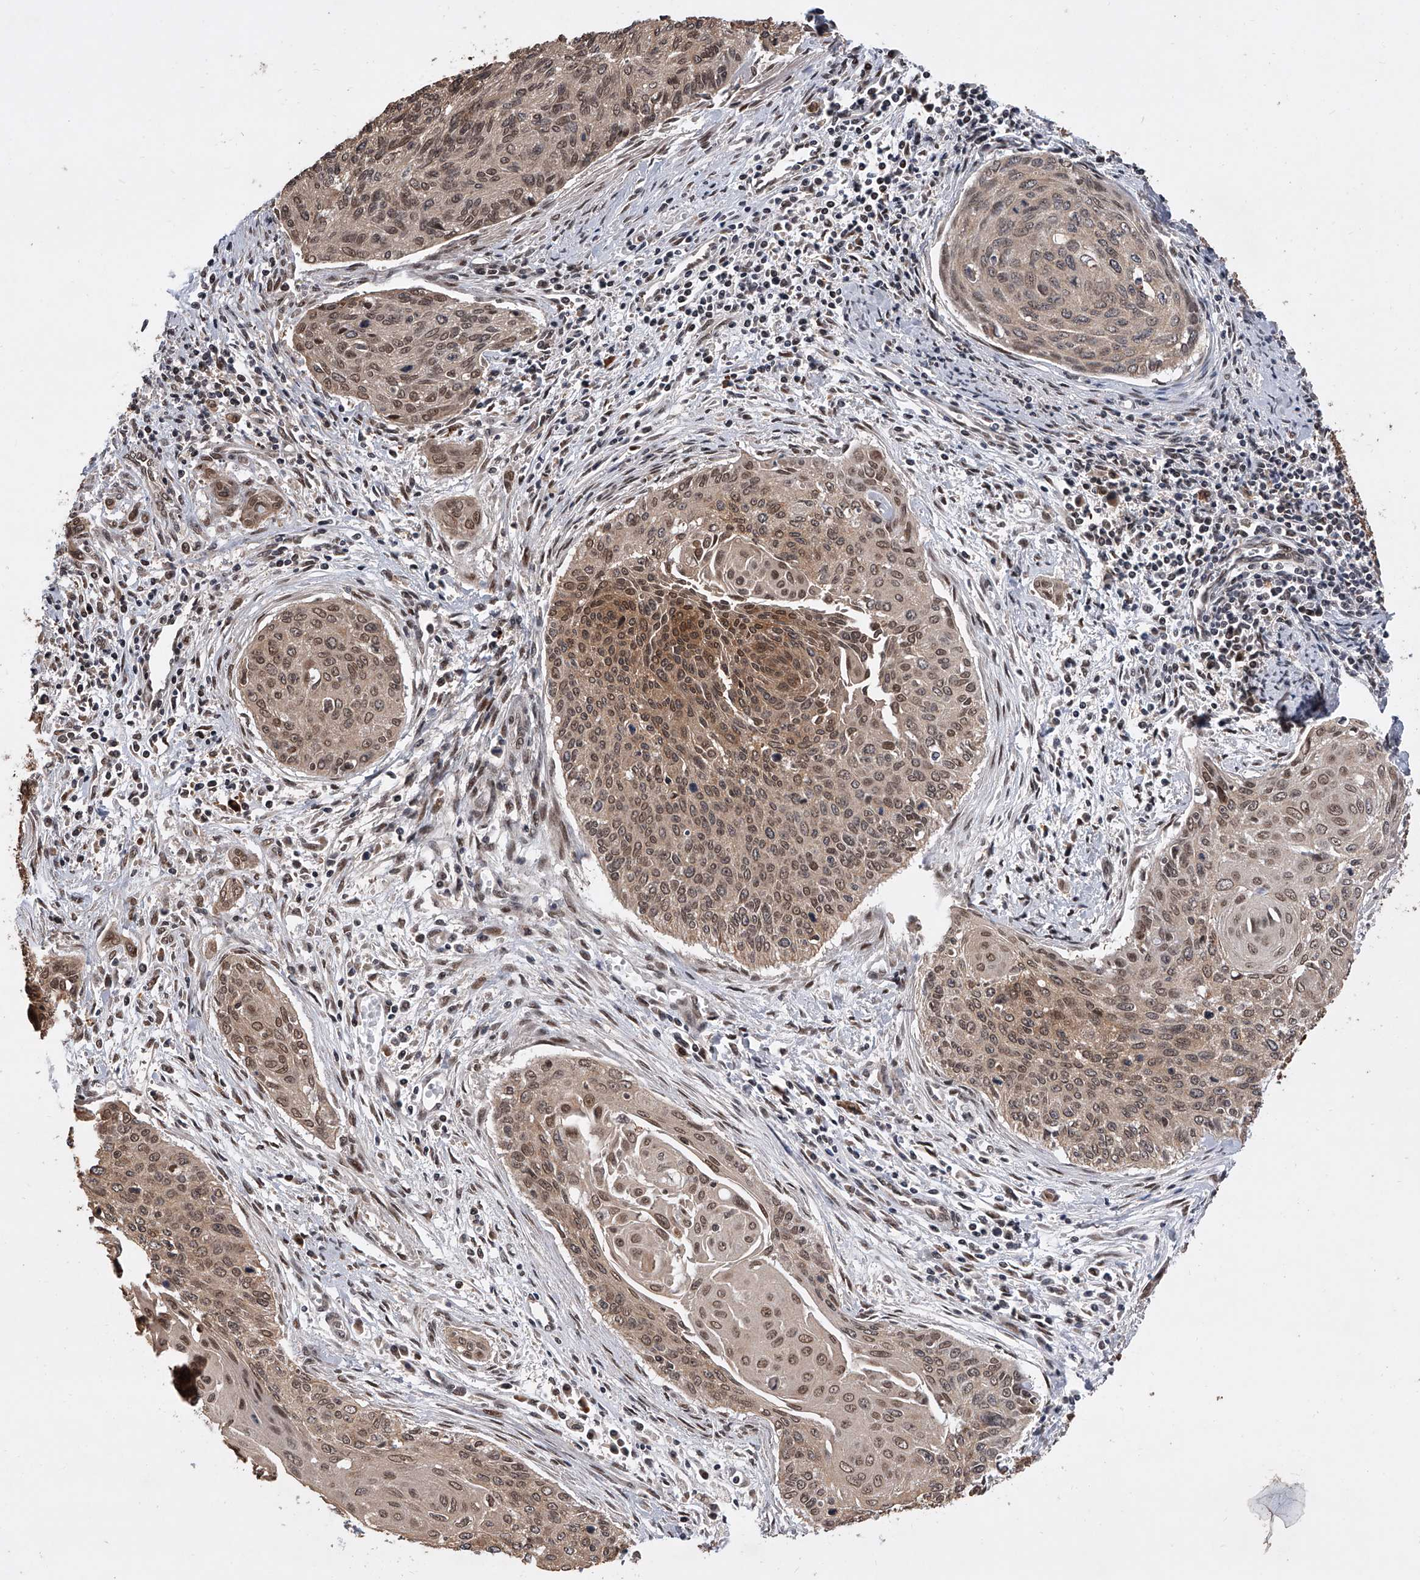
{"staining": {"intensity": "moderate", "quantity": ">75%", "location": "cytoplasmic/membranous,nuclear"}, "tissue": "cervical cancer", "cell_type": "Tumor cells", "image_type": "cancer", "snomed": [{"axis": "morphology", "description": "Squamous cell carcinoma, NOS"}, {"axis": "topography", "description": "Cervix"}], "caption": "The photomicrograph reveals staining of cervical squamous cell carcinoma, revealing moderate cytoplasmic/membranous and nuclear protein expression (brown color) within tumor cells.", "gene": "BHLHE23", "patient": {"sex": "female", "age": 55}}